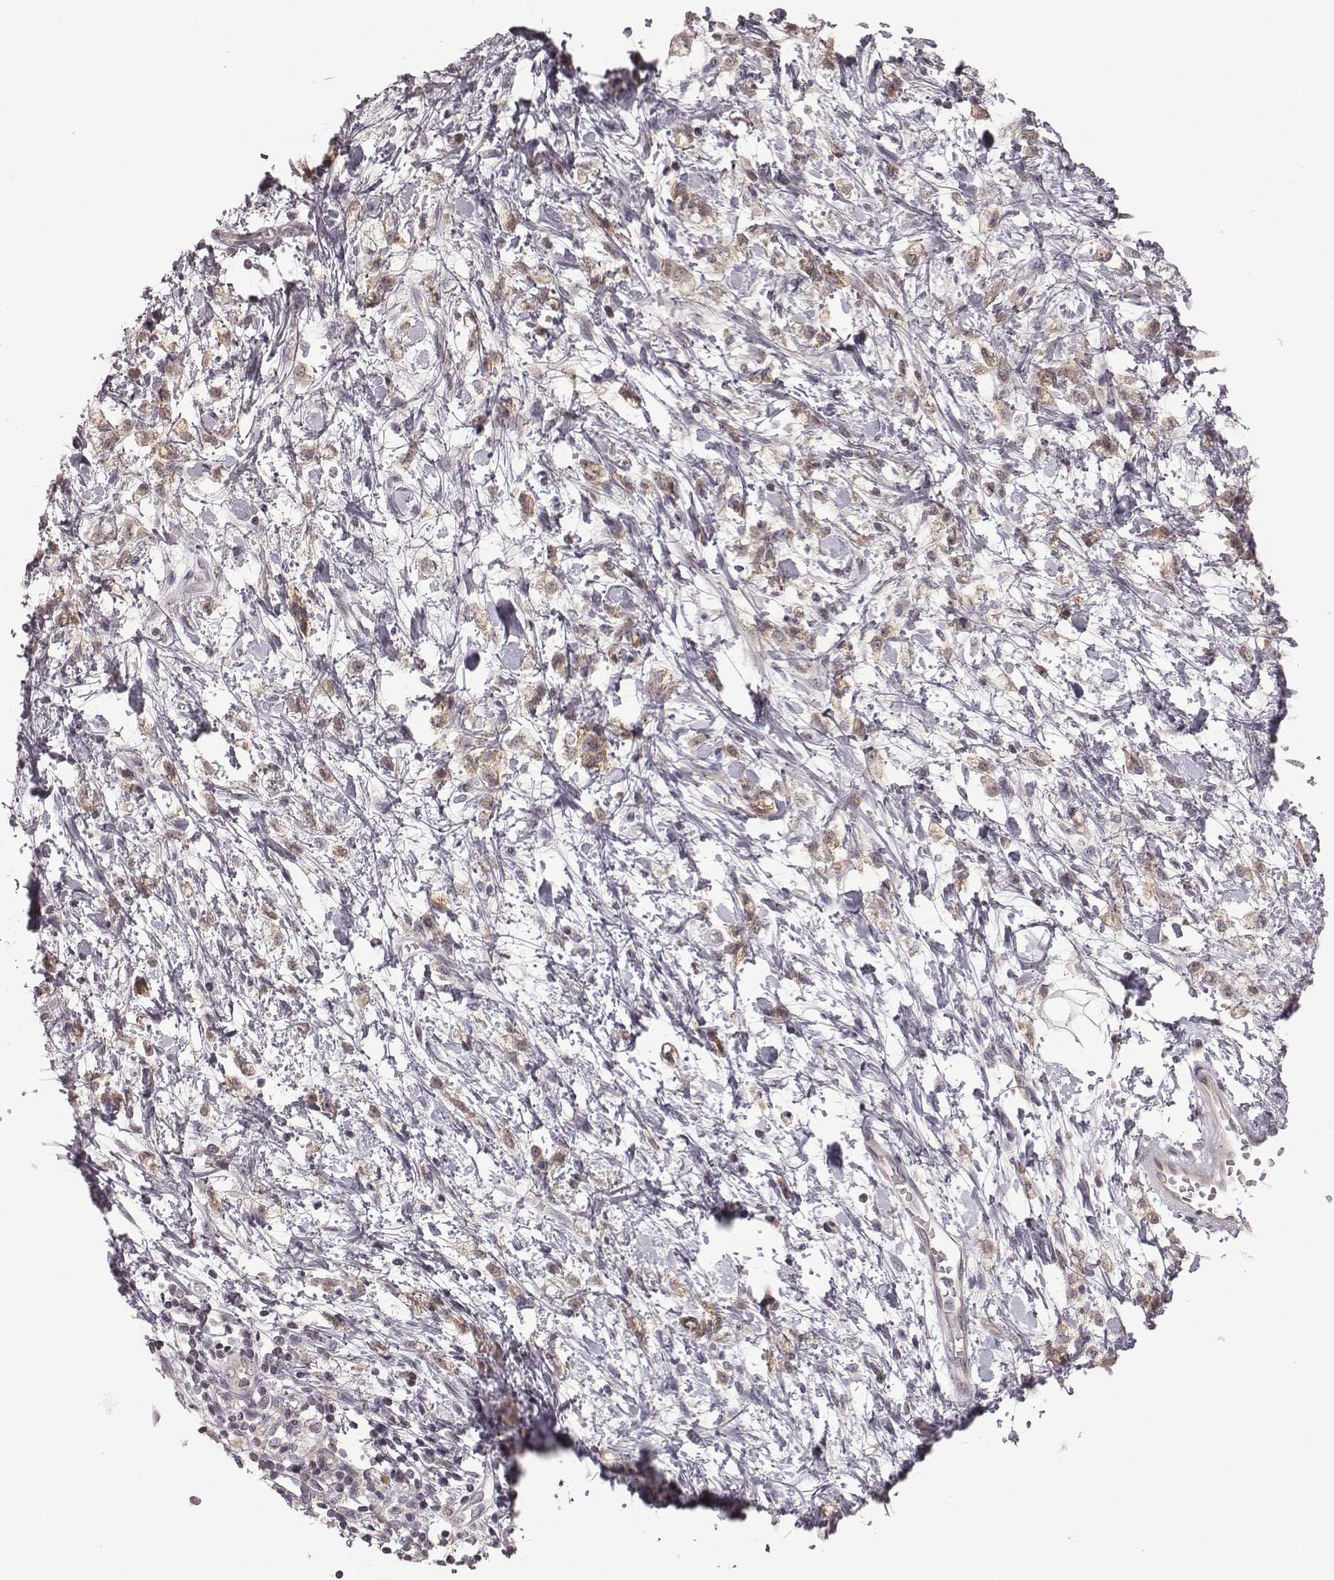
{"staining": {"intensity": "weak", "quantity": ">75%", "location": "cytoplasmic/membranous"}, "tissue": "stomach cancer", "cell_type": "Tumor cells", "image_type": "cancer", "snomed": [{"axis": "morphology", "description": "Adenocarcinoma, NOS"}, {"axis": "topography", "description": "Stomach"}], "caption": "Weak cytoplasmic/membranous positivity for a protein is identified in about >75% of tumor cells of stomach adenocarcinoma using IHC.", "gene": "BICDL1", "patient": {"sex": "female", "age": 60}}